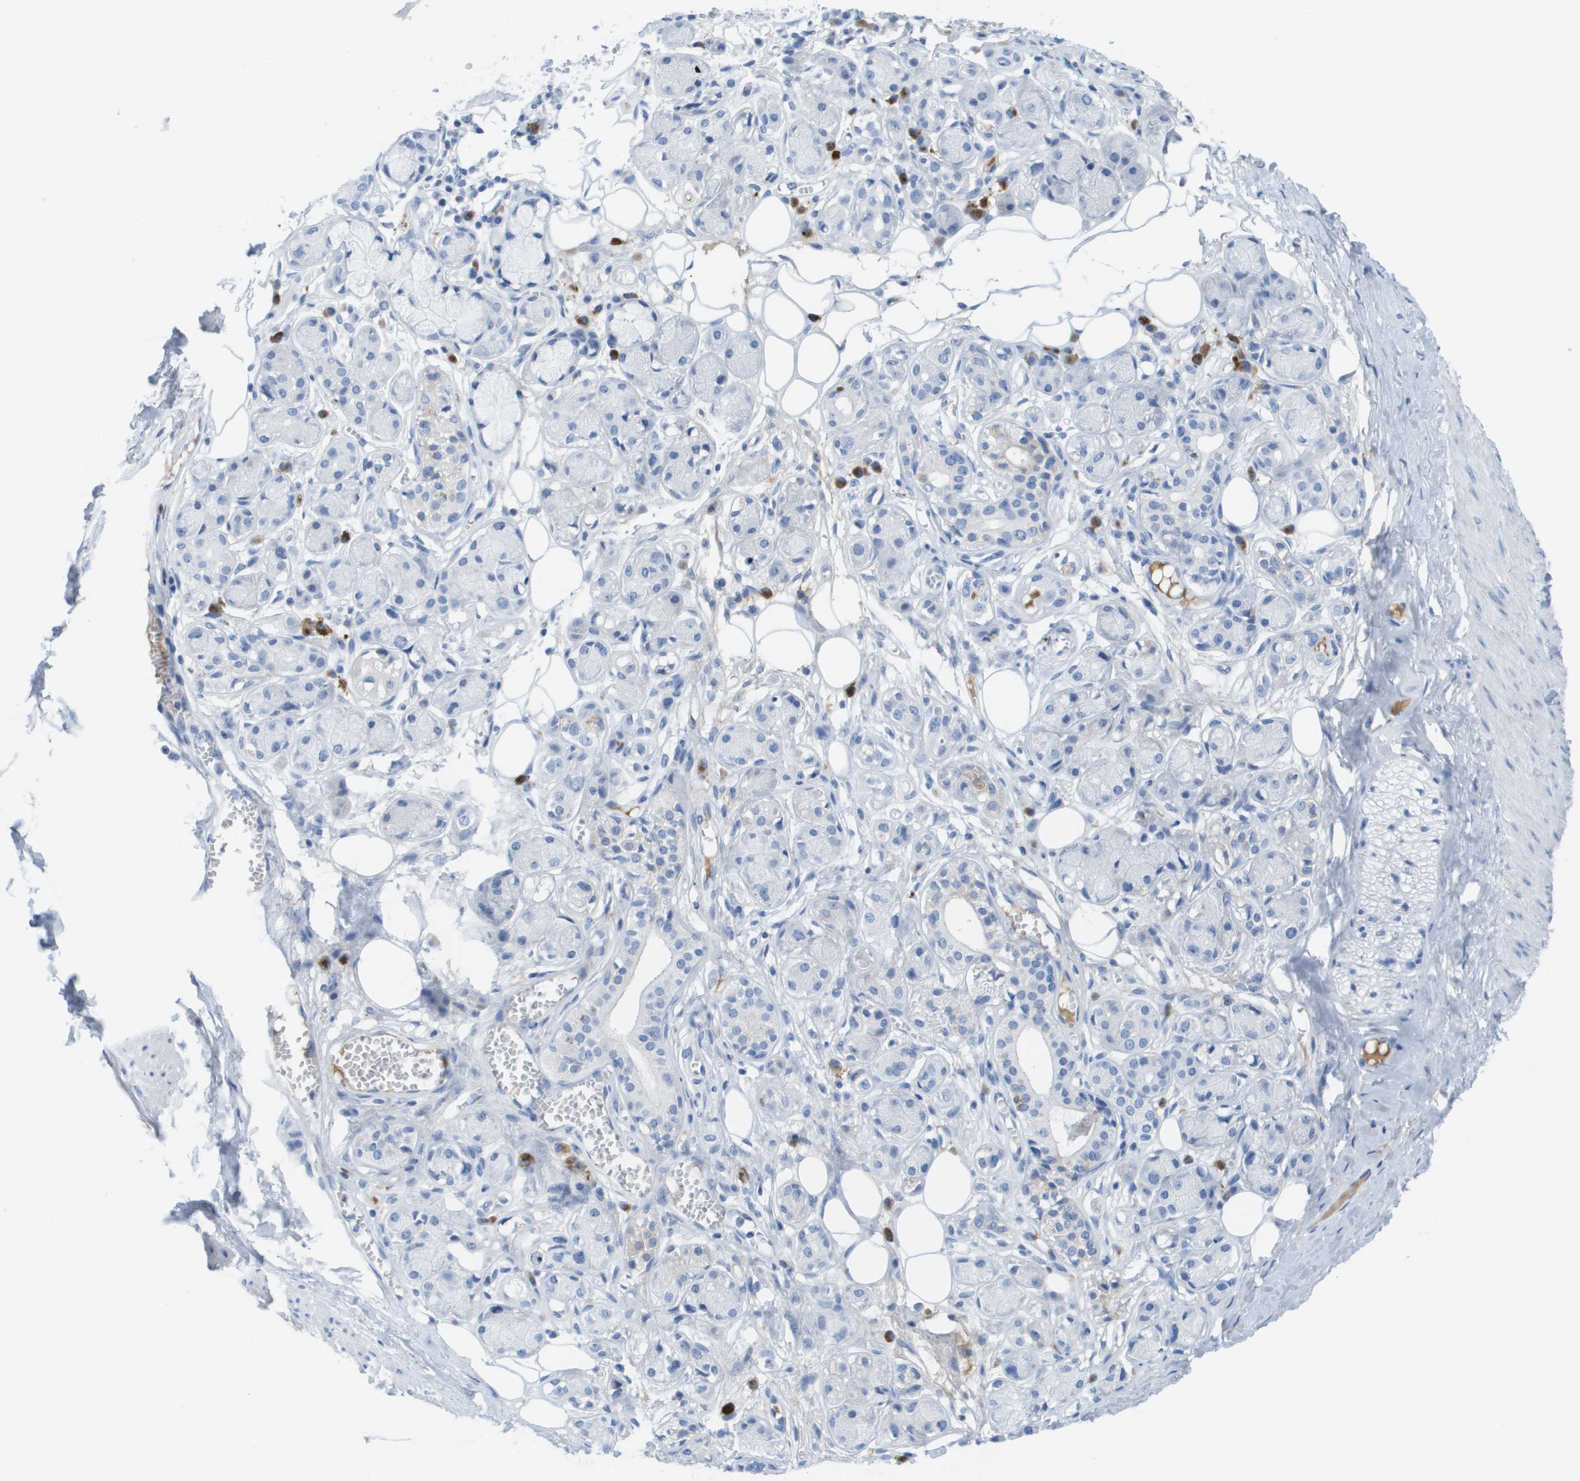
{"staining": {"intensity": "negative", "quantity": "none", "location": "none"}, "tissue": "adipose tissue", "cell_type": "Adipocytes", "image_type": "normal", "snomed": [{"axis": "morphology", "description": "Normal tissue, NOS"}, {"axis": "morphology", "description": "Inflammation, NOS"}, {"axis": "topography", "description": "Salivary gland"}, {"axis": "topography", "description": "Peripheral nerve tissue"}], "caption": "A high-resolution micrograph shows IHC staining of benign adipose tissue, which displays no significant positivity in adipocytes. (DAB (3,3'-diaminobenzidine) IHC with hematoxylin counter stain).", "gene": "GPR18", "patient": {"sex": "female", "age": 75}}